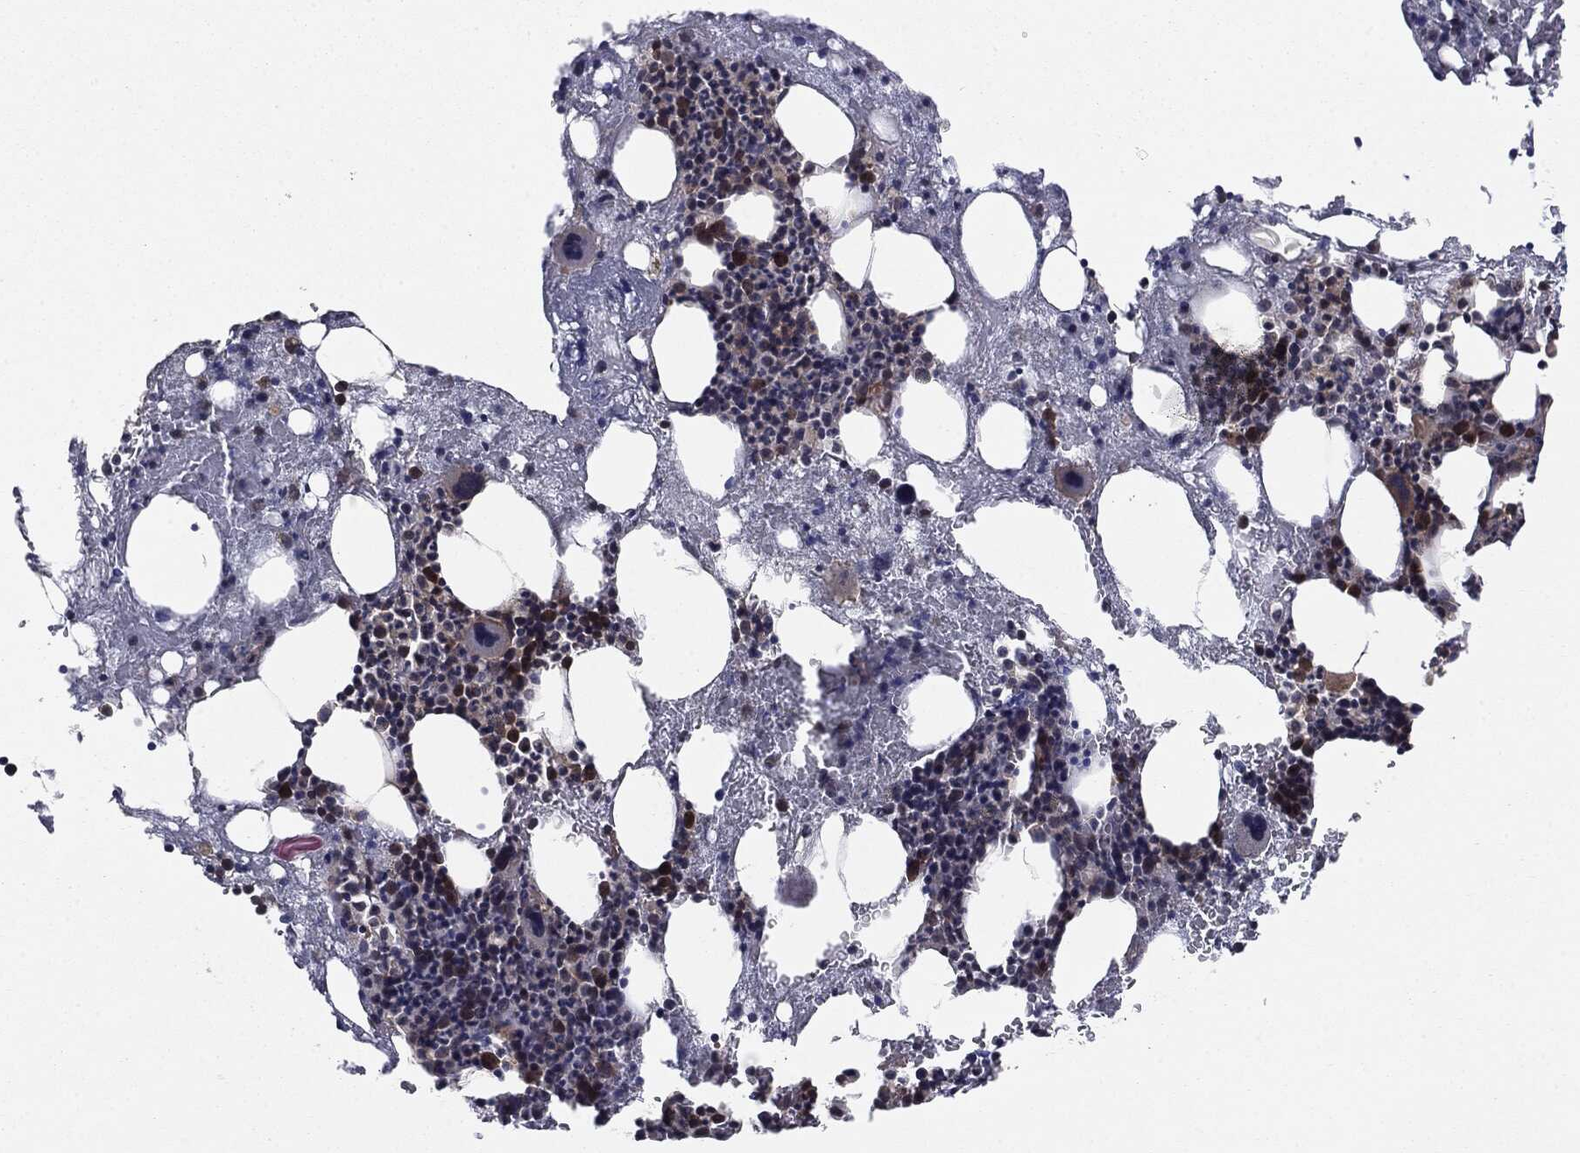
{"staining": {"intensity": "negative", "quantity": "none", "location": "none"}, "tissue": "bone marrow", "cell_type": "Hematopoietic cells", "image_type": "normal", "snomed": [{"axis": "morphology", "description": "Normal tissue, NOS"}, {"axis": "topography", "description": "Bone marrow"}], "caption": "Human bone marrow stained for a protein using immunohistochemistry (IHC) exhibits no expression in hematopoietic cells.", "gene": "KRT7", "patient": {"sex": "female", "age": 54}}